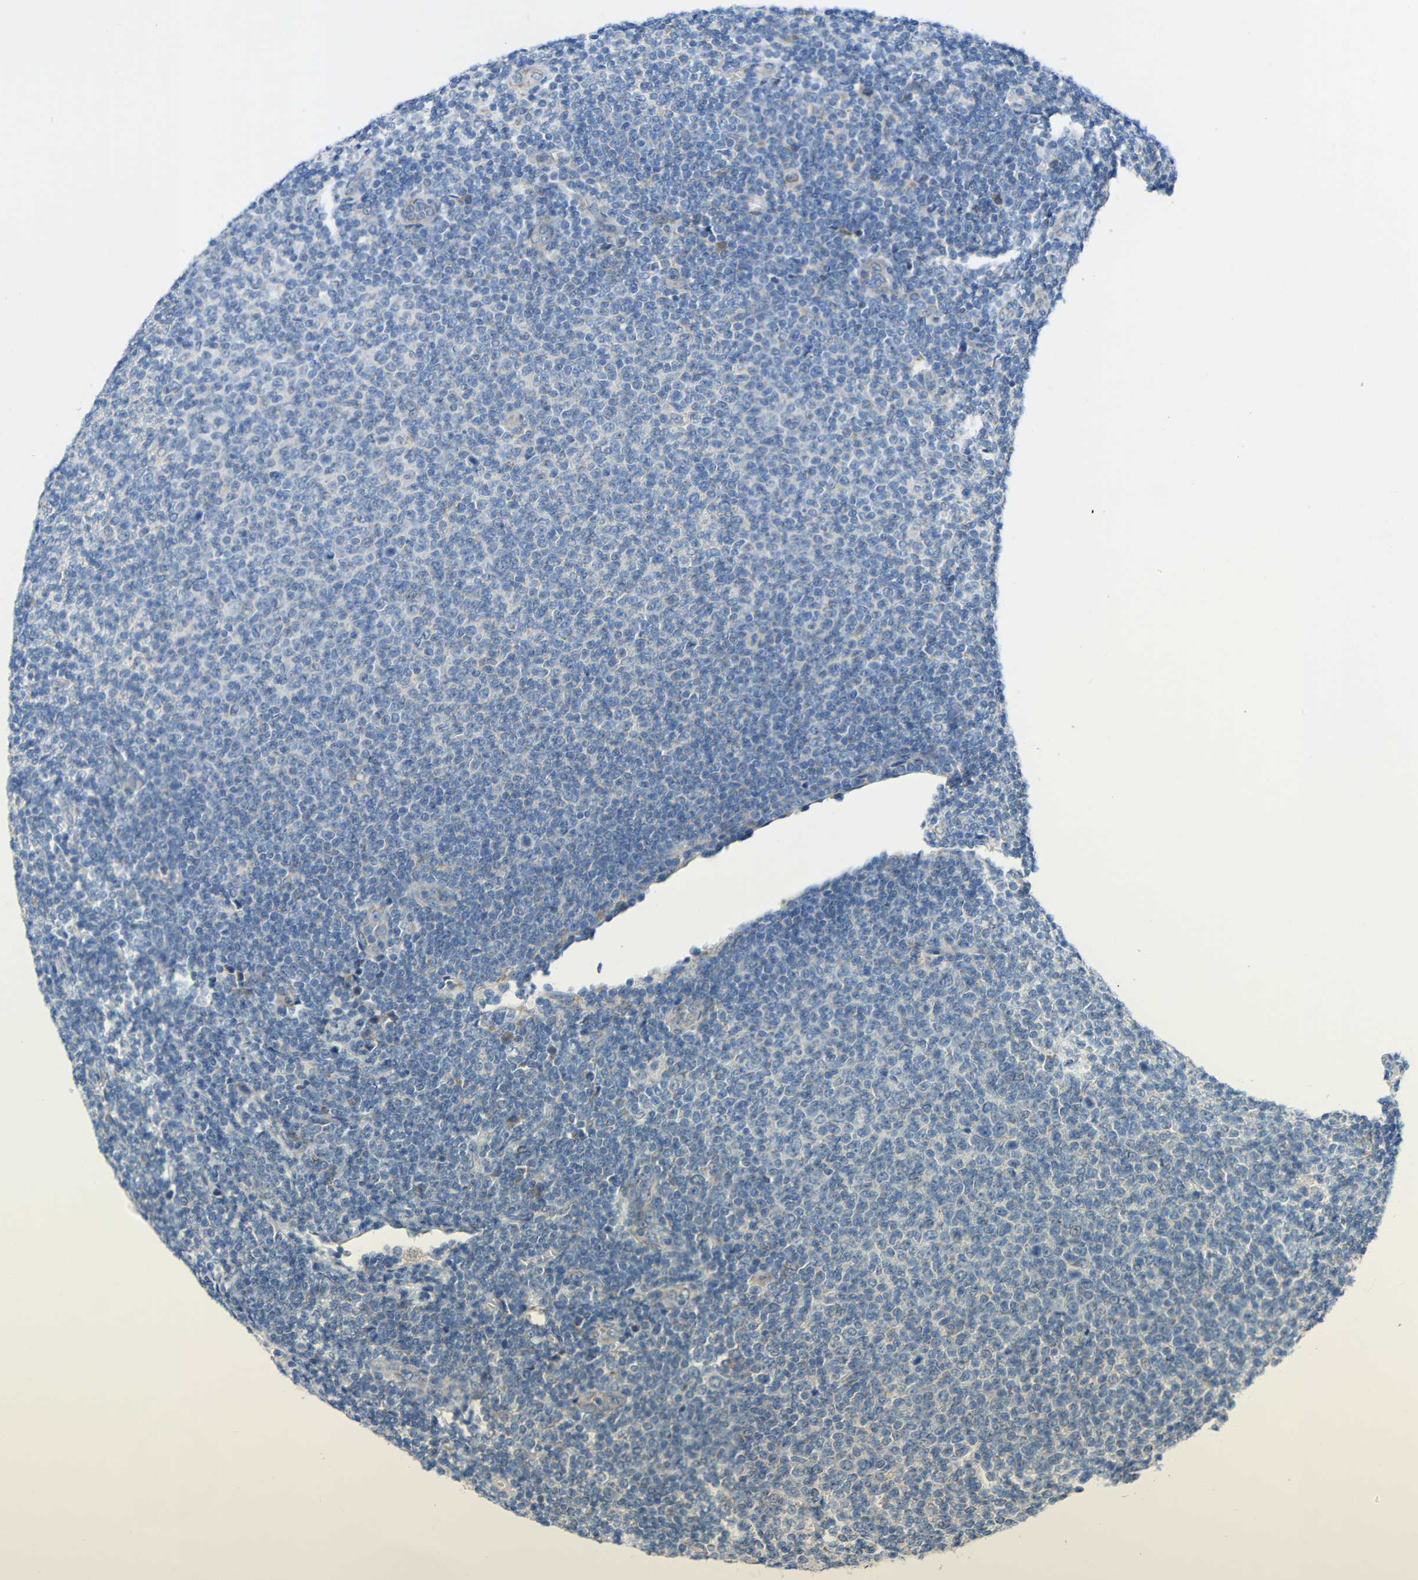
{"staining": {"intensity": "negative", "quantity": "none", "location": "none"}, "tissue": "lymphoma", "cell_type": "Tumor cells", "image_type": "cancer", "snomed": [{"axis": "morphology", "description": "Malignant lymphoma, non-Hodgkin's type, Low grade"}, {"axis": "topography", "description": "Lymph node"}], "caption": "Image shows no protein staining in tumor cells of lymphoma tissue.", "gene": "TMEM25", "patient": {"sex": "male", "age": 66}}